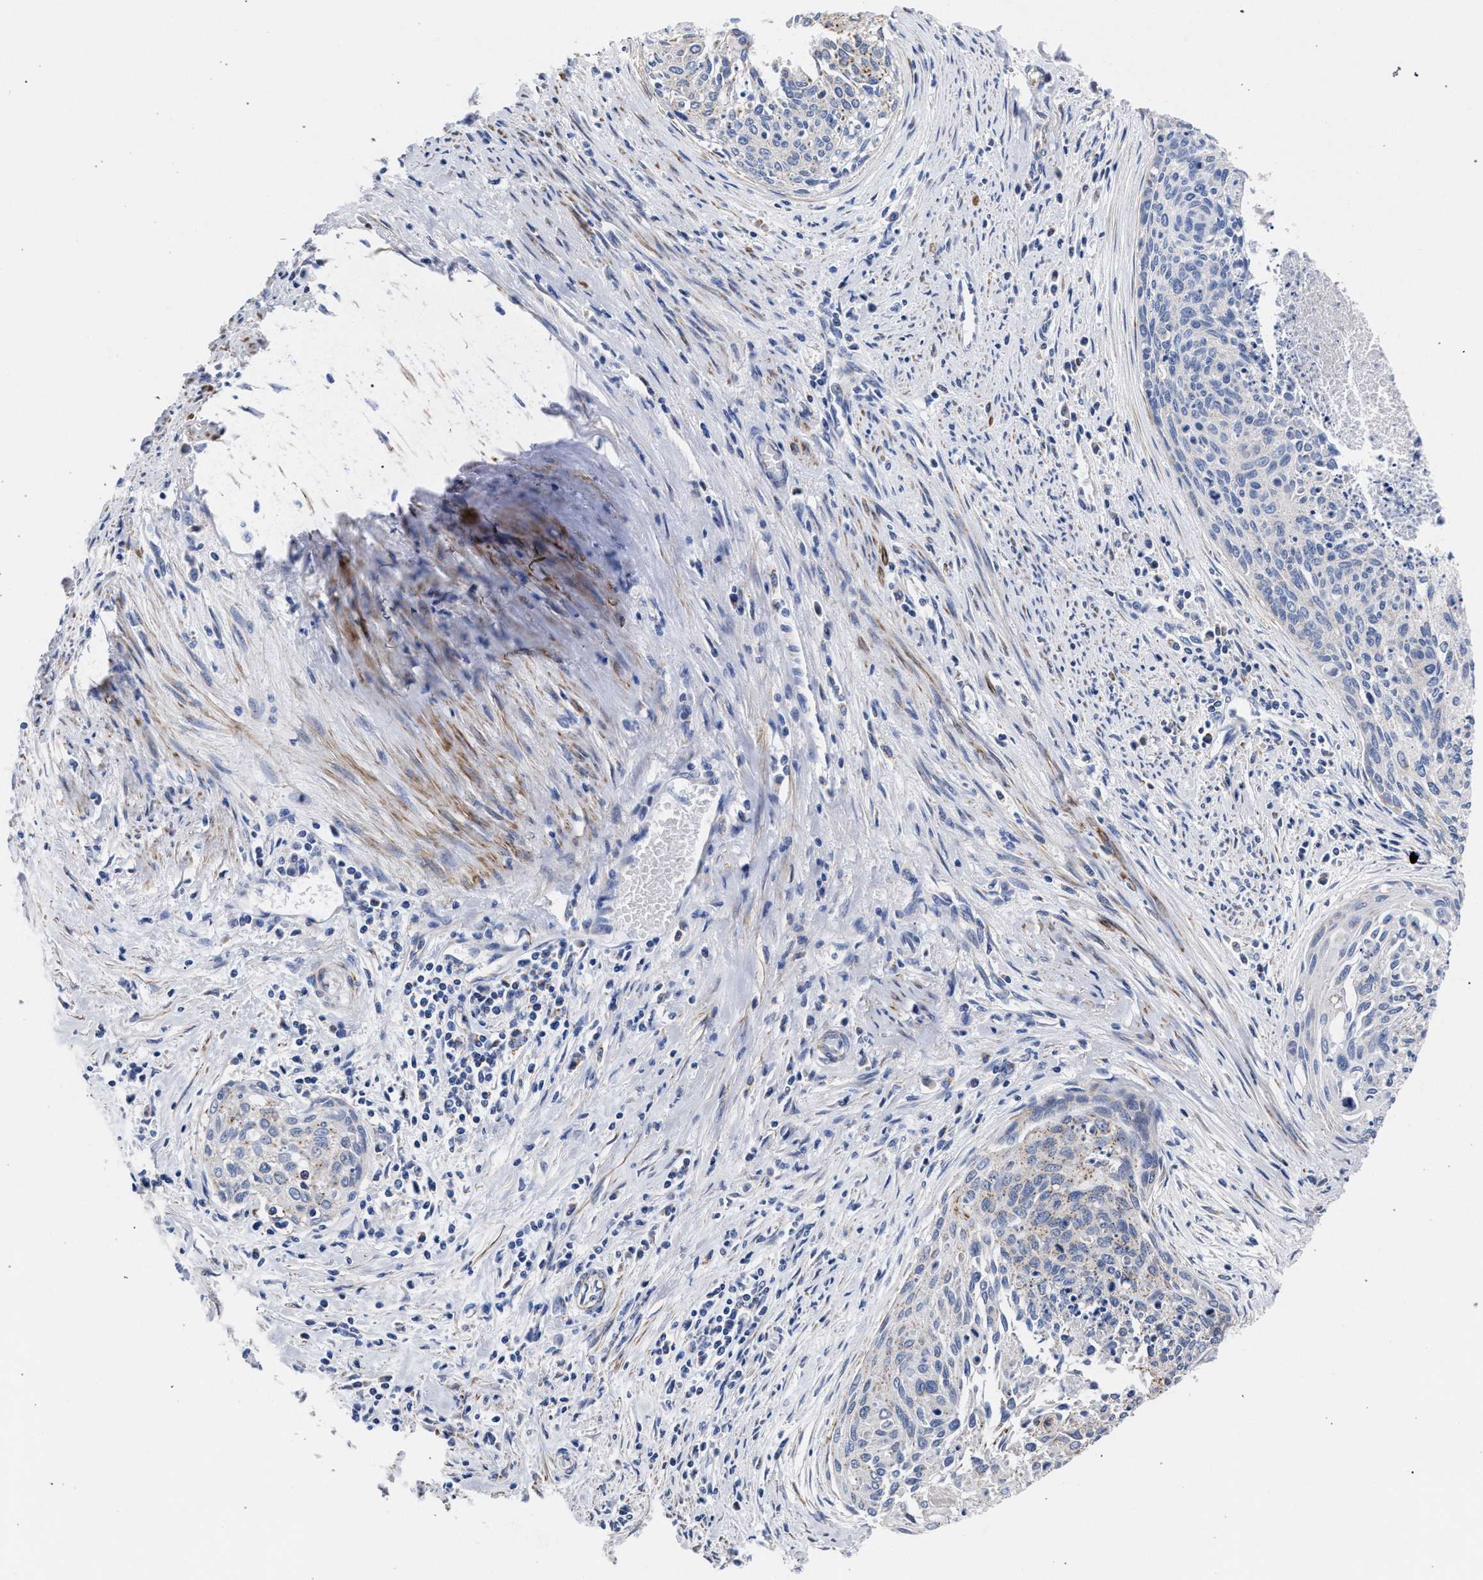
{"staining": {"intensity": "moderate", "quantity": "<25%", "location": "cytoplasmic/membranous"}, "tissue": "cervical cancer", "cell_type": "Tumor cells", "image_type": "cancer", "snomed": [{"axis": "morphology", "description": "Squamous cell carcinoma, NOS"}, {"axis": "topography", "description": "Cervix"}], "caption": "Tumor cells show low levels of moderate cytoplasmic/membranous staining in about <25% of cells in human cervical squamous cell carcinoma.", "gene": "ACADS", "patient": {"sex": "female", "age": 55}}